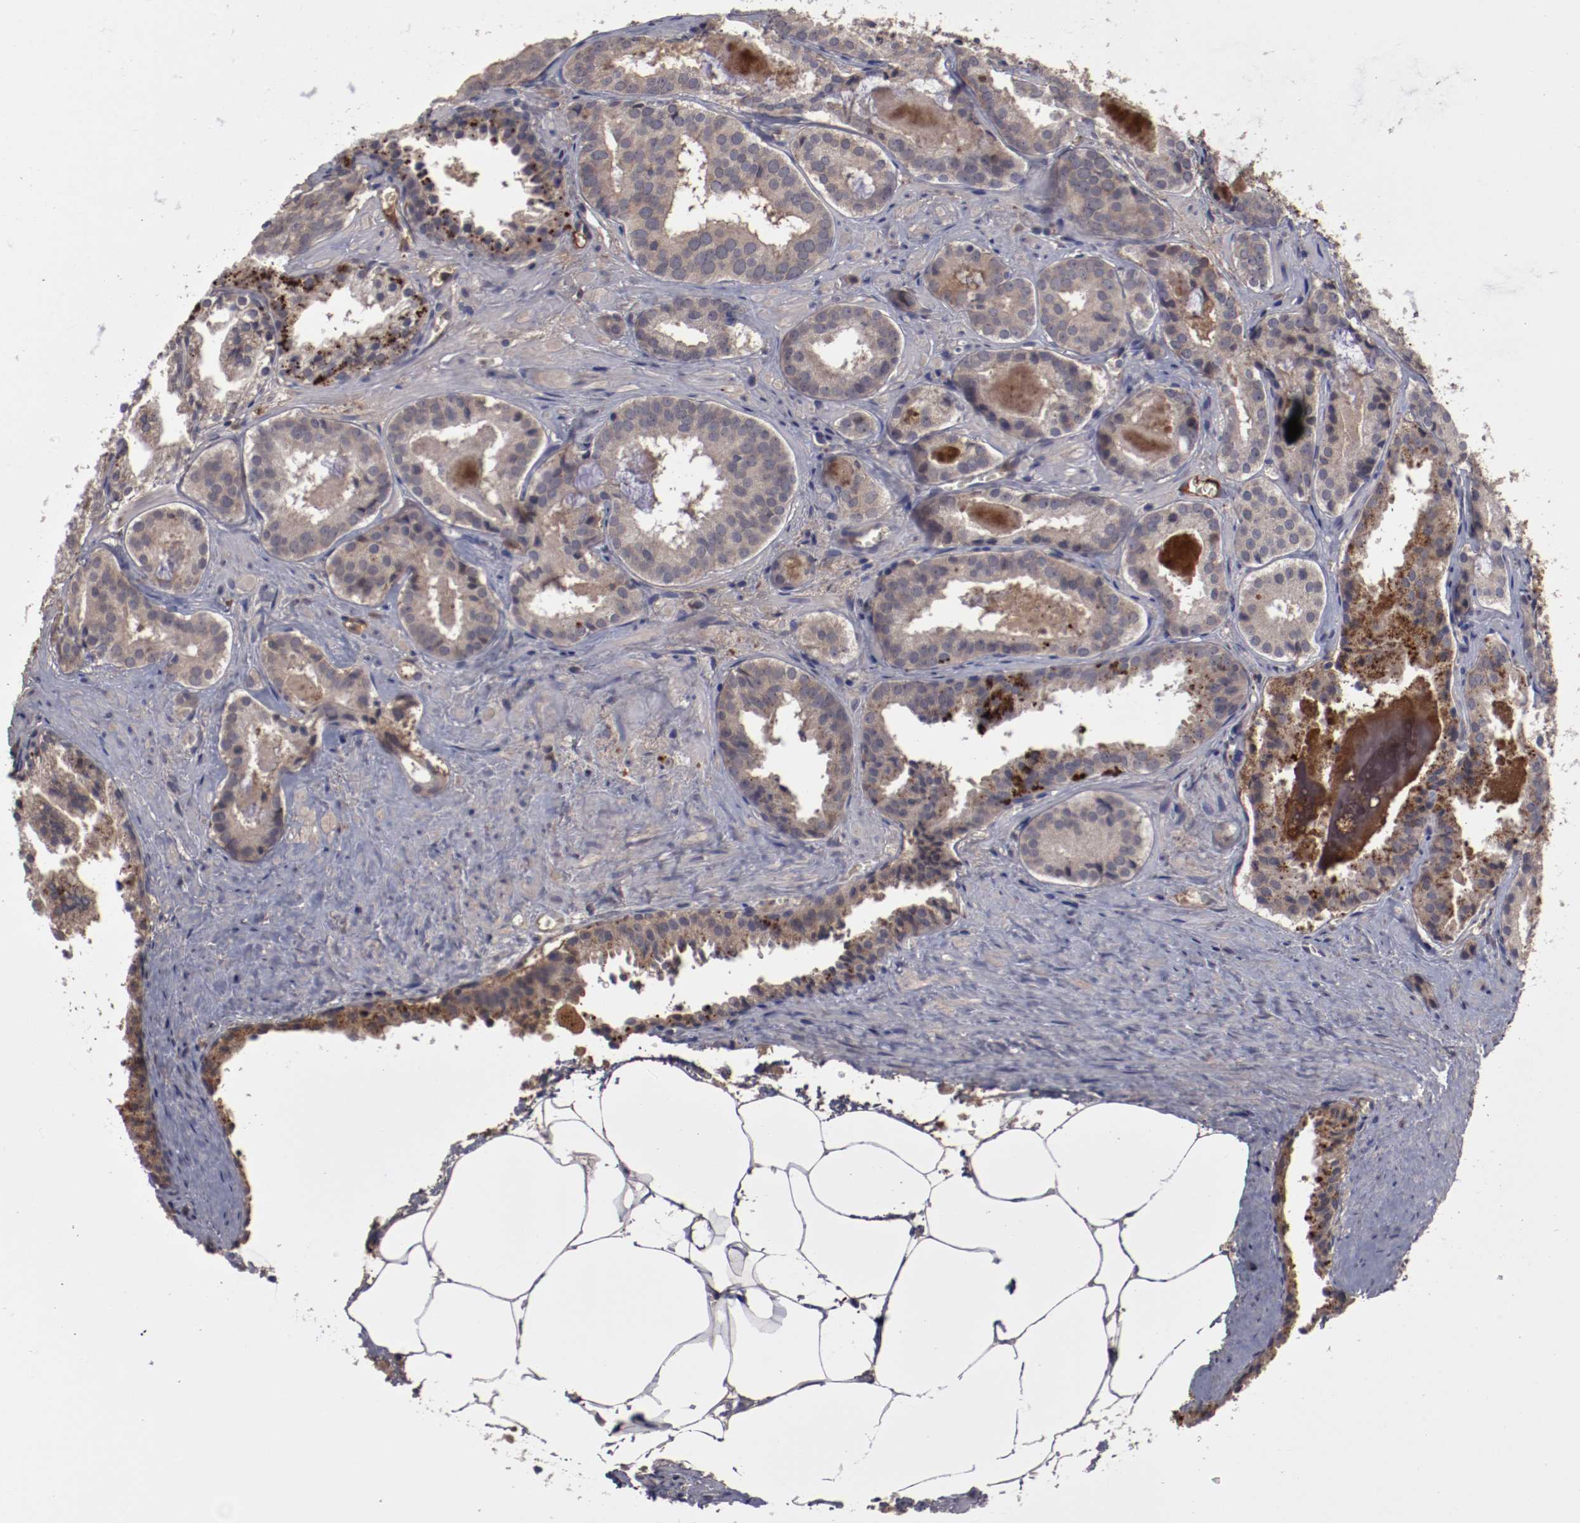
{"staining": {"intensity": "moderate", "quantity": "25%-75%", "location": "cytoplasmic/membranous"}, "tissue": "prostate cancer", "cell_type": "Tumor cells", "image_type": "cancer", "snomed": [{"axis": "morphology", "description": "Adenocarcinoma, Medium grade"}, {"axis": "topography", "description": "Prostate"}], "caption": "Protein staining displays moderate cytoplasmic/membranous expression in about 25%-75% of tumor cells in prostate adenocarcinoma (medium-grade).", "gene": "CP", "patient": {"sex": "male", "age": 64}}